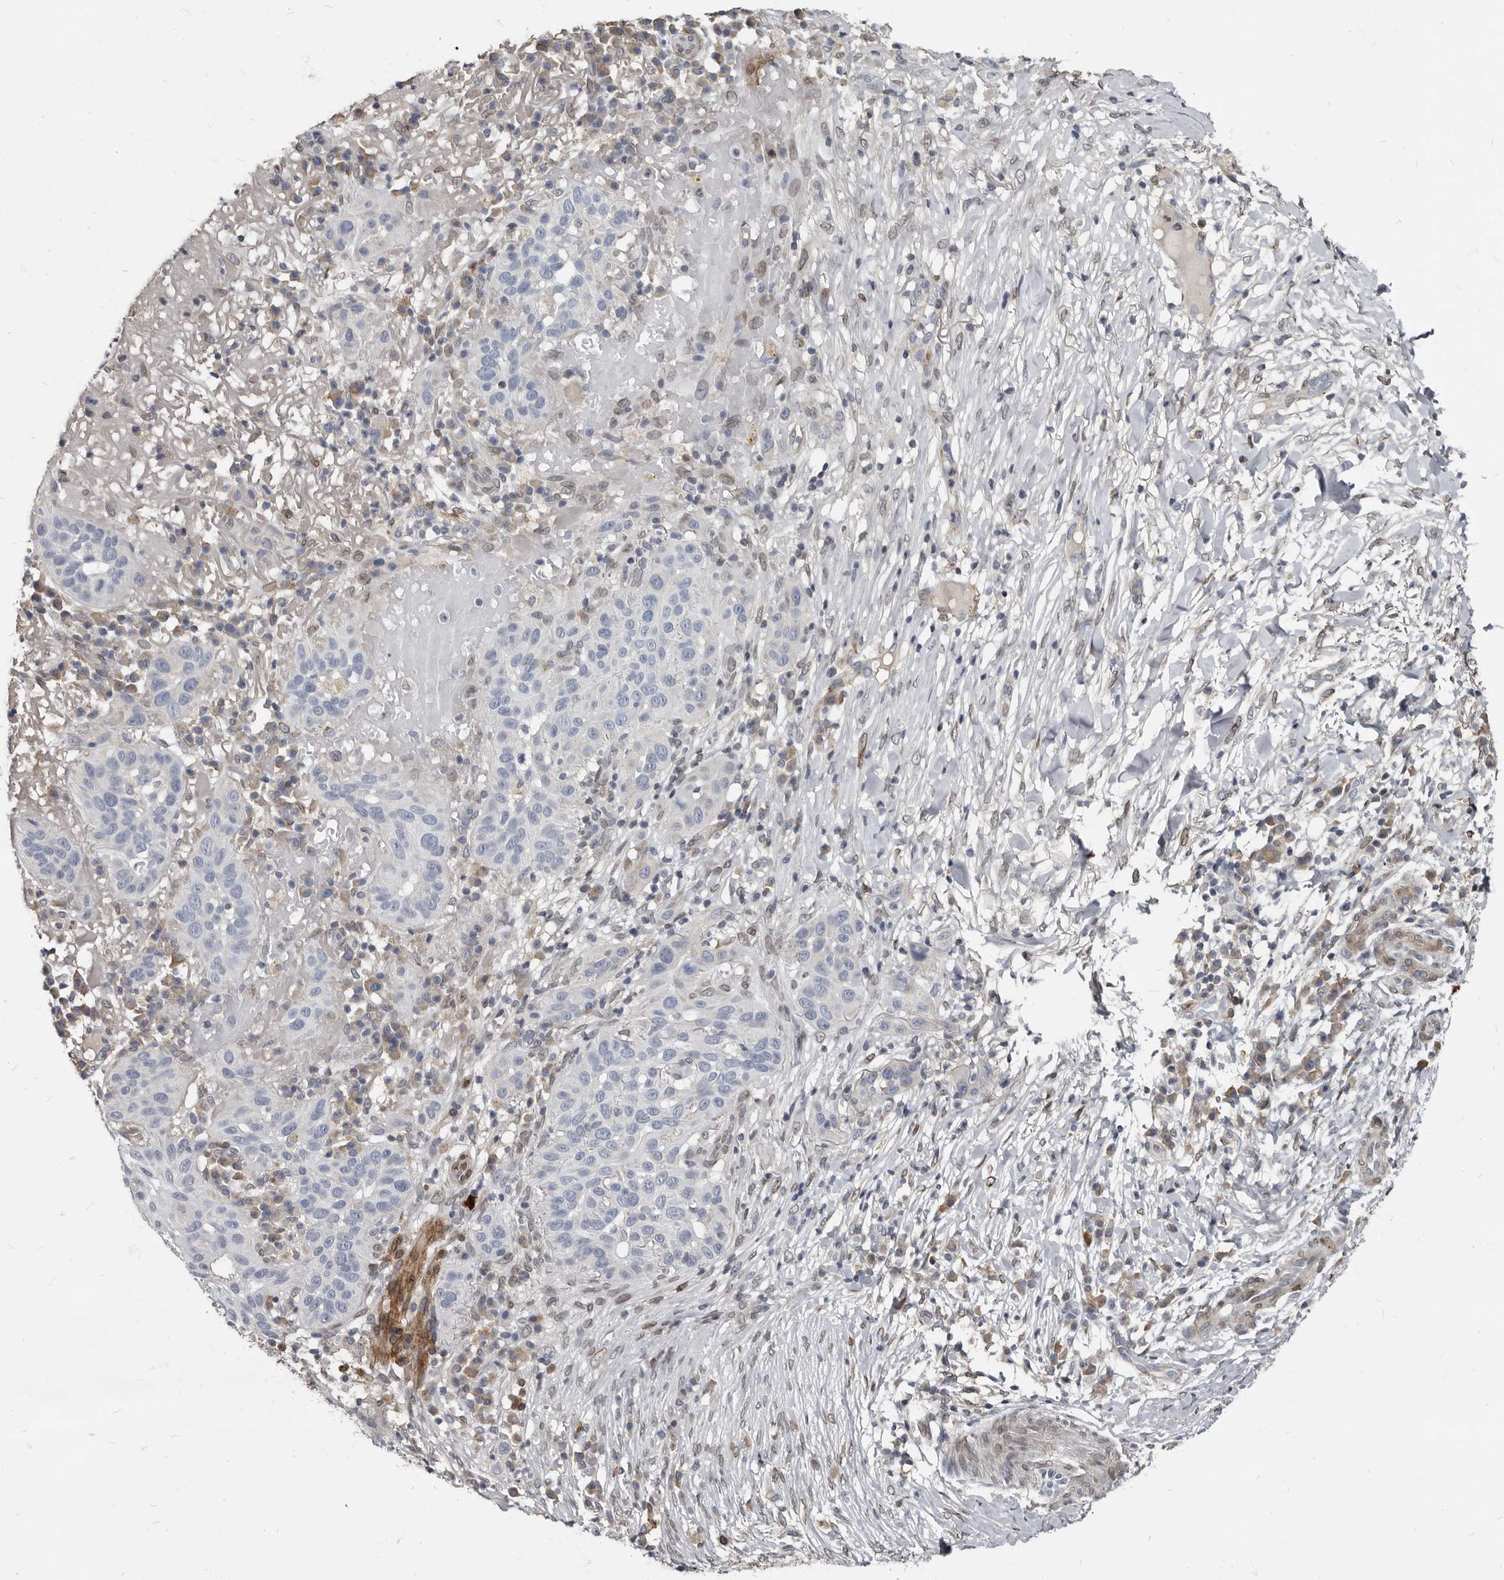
{"staining": {"intensity": "negative", "quantity": "none", "location": "none"}, "tissue": "skin cancer", "cell_type": "Tumor cells", "image_type": "cancer", "snomed": [{"axis": "morphology", "description": "Normal tissue, NOS"}, {"axis": "morphology", "description": "Squamous cell carcinoma, NOS"}, {"axis": "topography", "description": "Skin"}], "caption": "Immunohistochemical staining of skin squamous cell carcinoma exhibits no significant positivity in tumor cells.", "gene": "MRGPRF", "patient": {"sex": "female", "age": 96}}